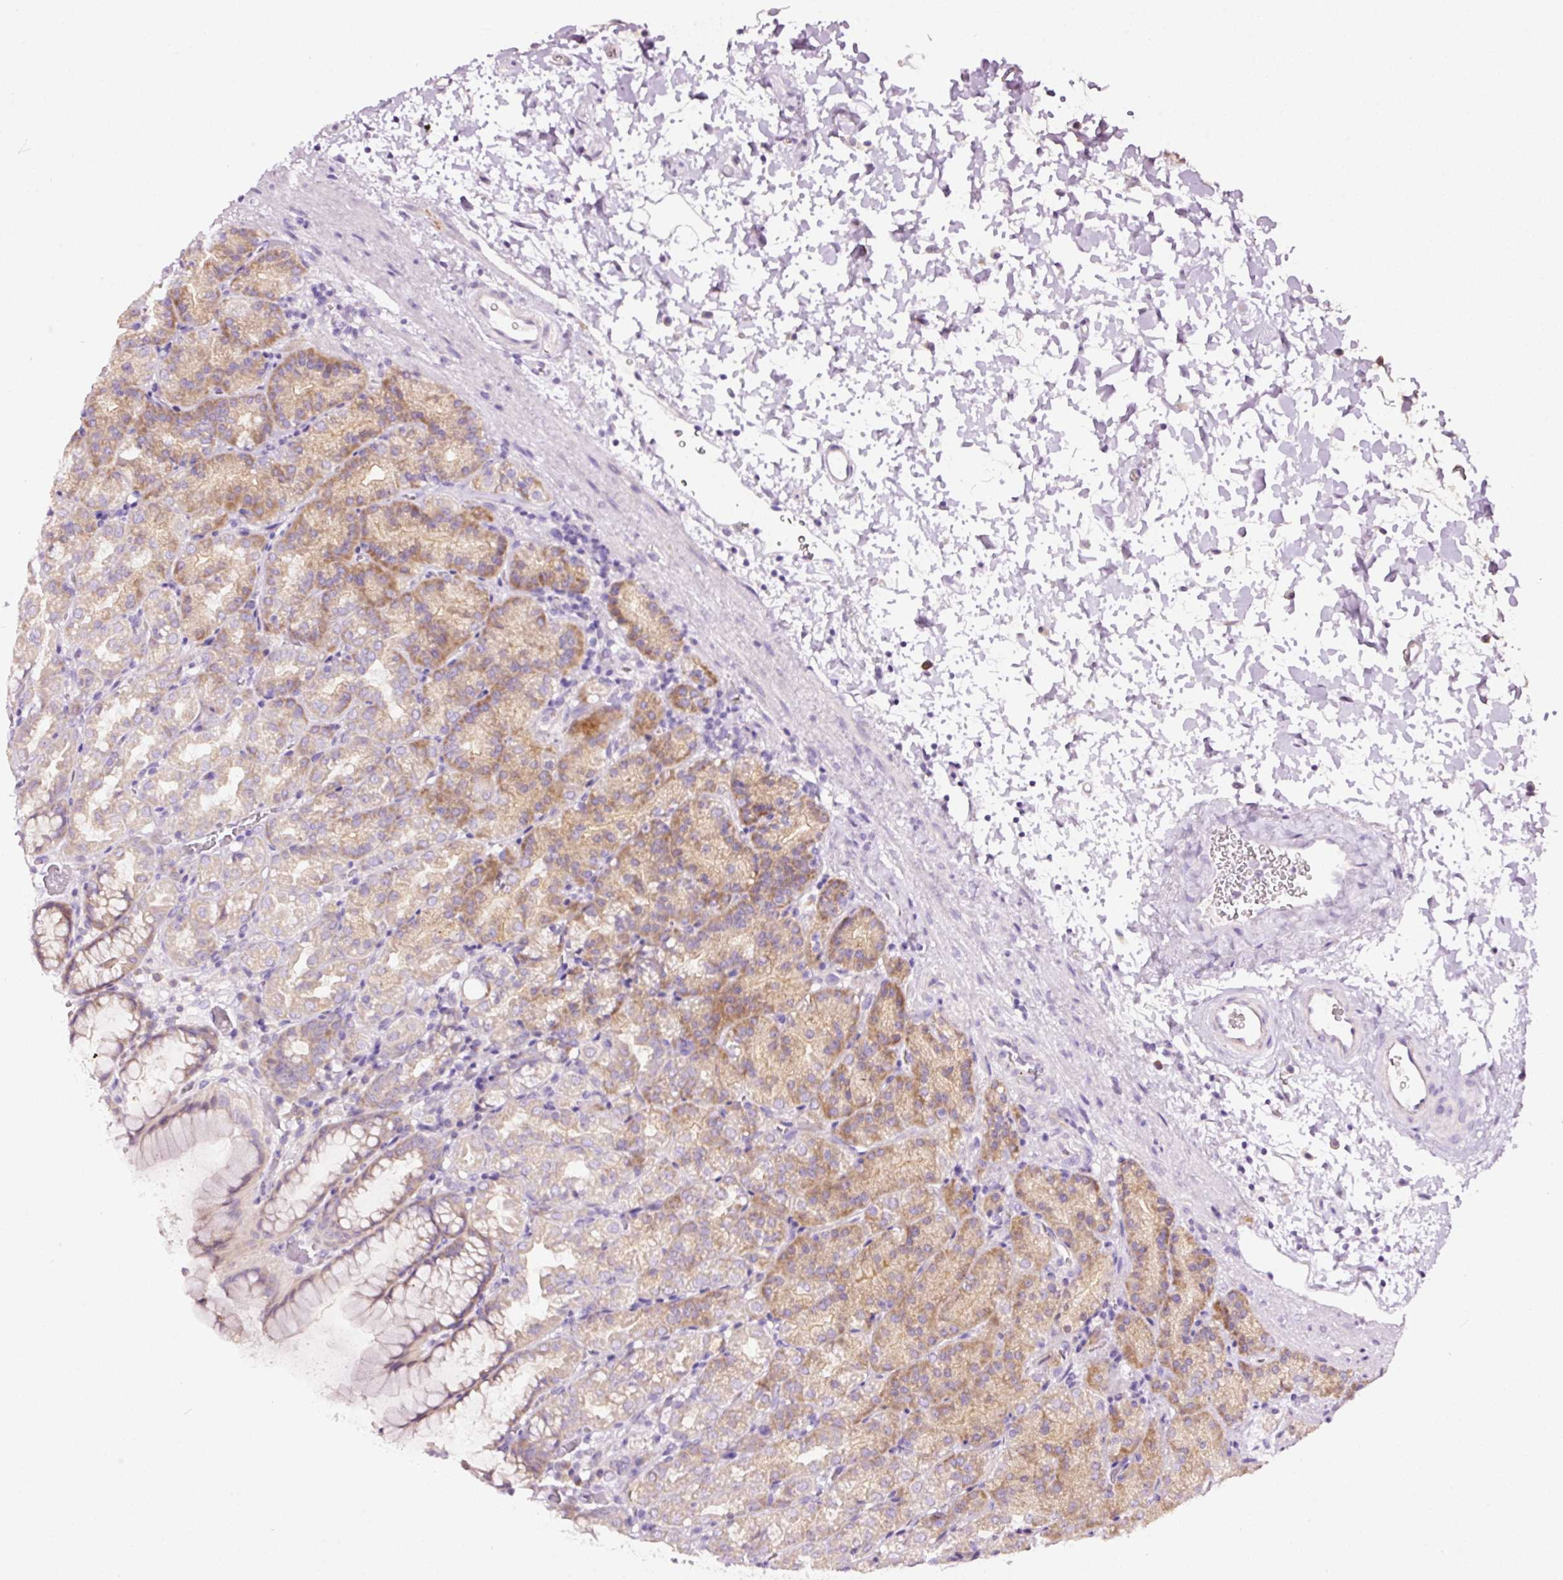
{"staining": {"intensity": "moderate", "quantity": "25%-75%", "location": "cytoplasmic/membranous"}, "tissue": "stomach", "cell_type": "Glandular cells", "image_type": "normal", "snomed": [{"axis": "morphology", "description": "Normal tissue, NOS"}, {"axis": "topography", "description": "Stomach, upper"}], "caption": "Stomach stained for a protein (brown) reveals moderate cytoplasmic/membranous positive positivity in about 25%-75% of glandular cells.", "gene": "RSPO2", "patient": {"sex": "female", "age": 81}}